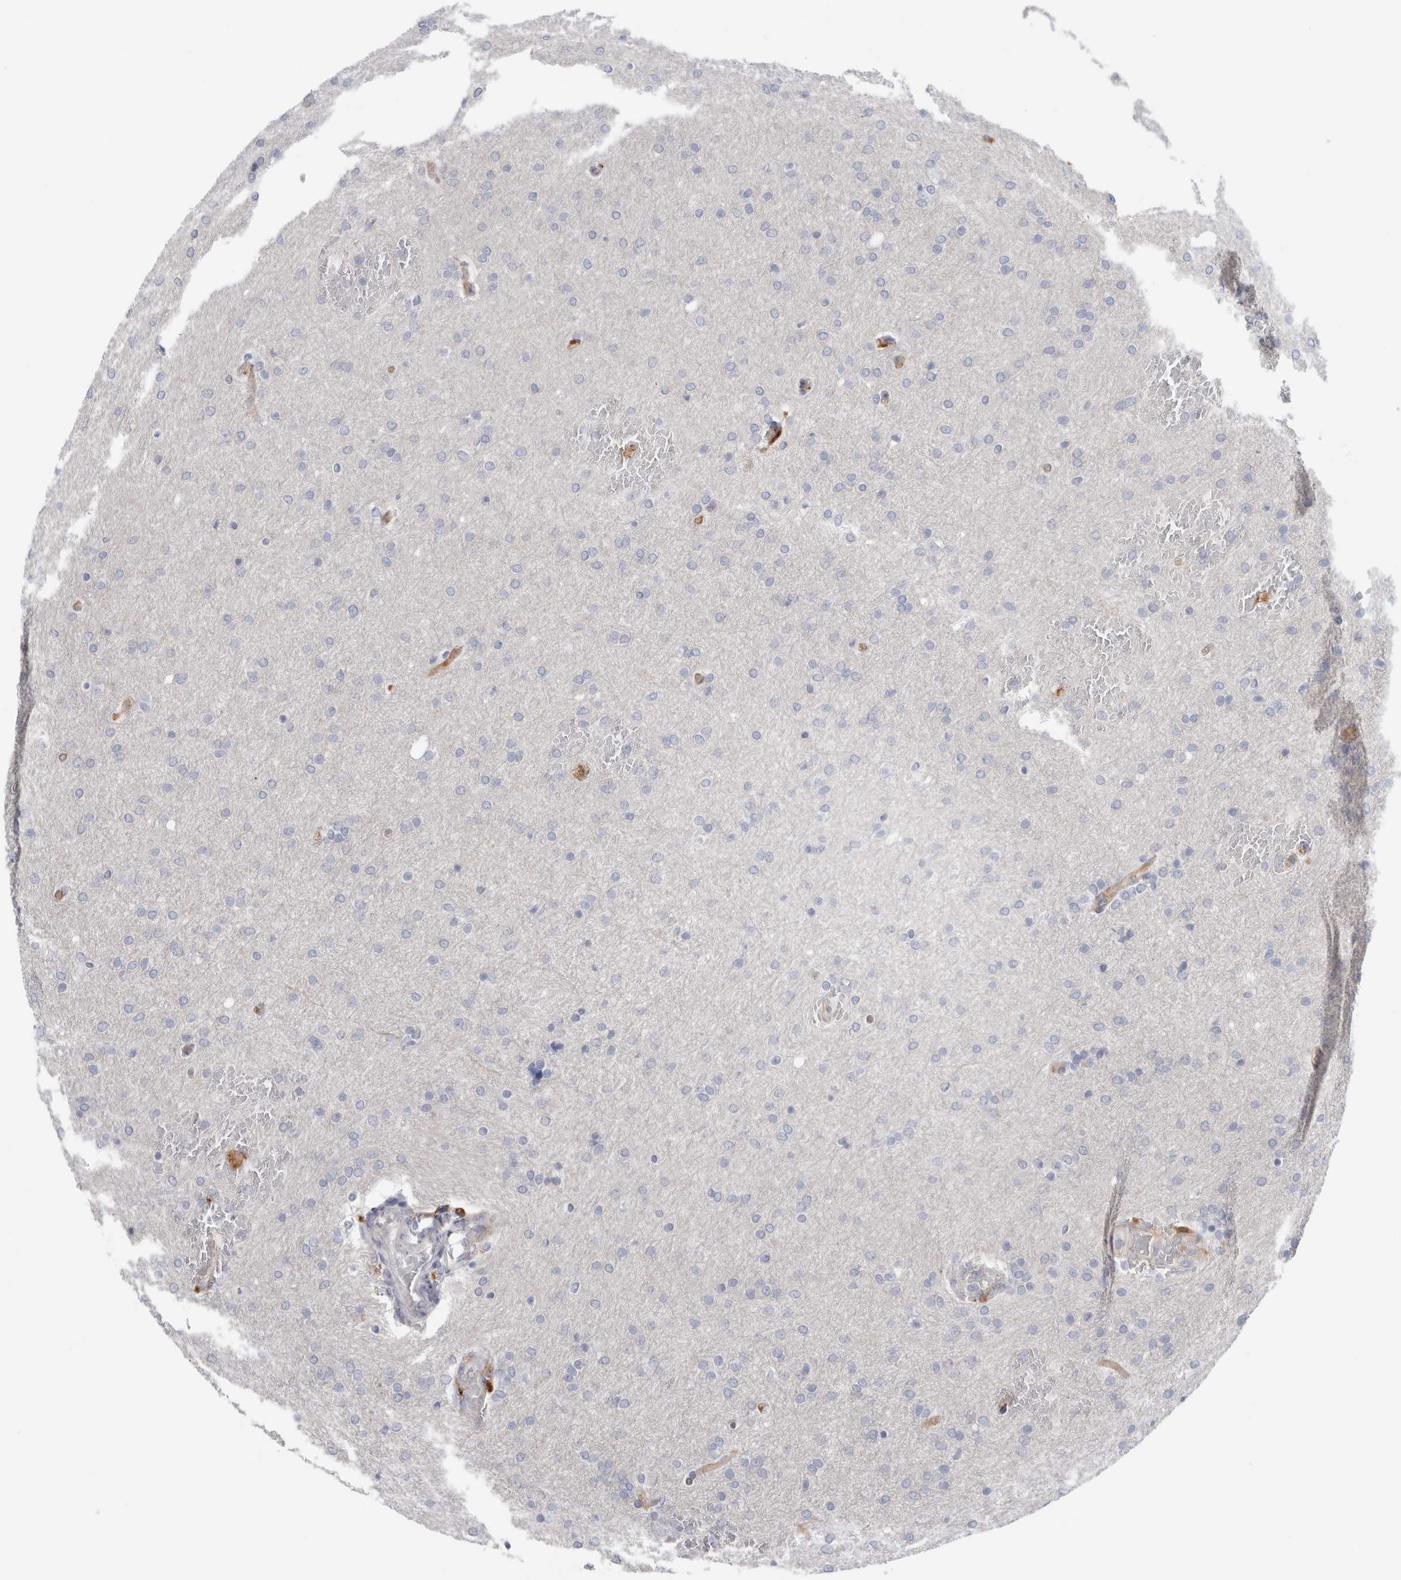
{"staining": {"intensity": "negative", "quantity": "none", "location": "none"}, "tissue": "glioma", "cell_type": "Tumor cells", "image_type": "cancer", "snomed": [{"axis": "morphology", "description": "Glioma, malignant, Low grade"}, {"axis": "topography", "description": "Brain"}], "caption": "Tumor cells are negative for brown protein staining in malignant glioma (low-grade).", "gene": "ANKMY1", "patient": {"sex": "female", "age": 37}}